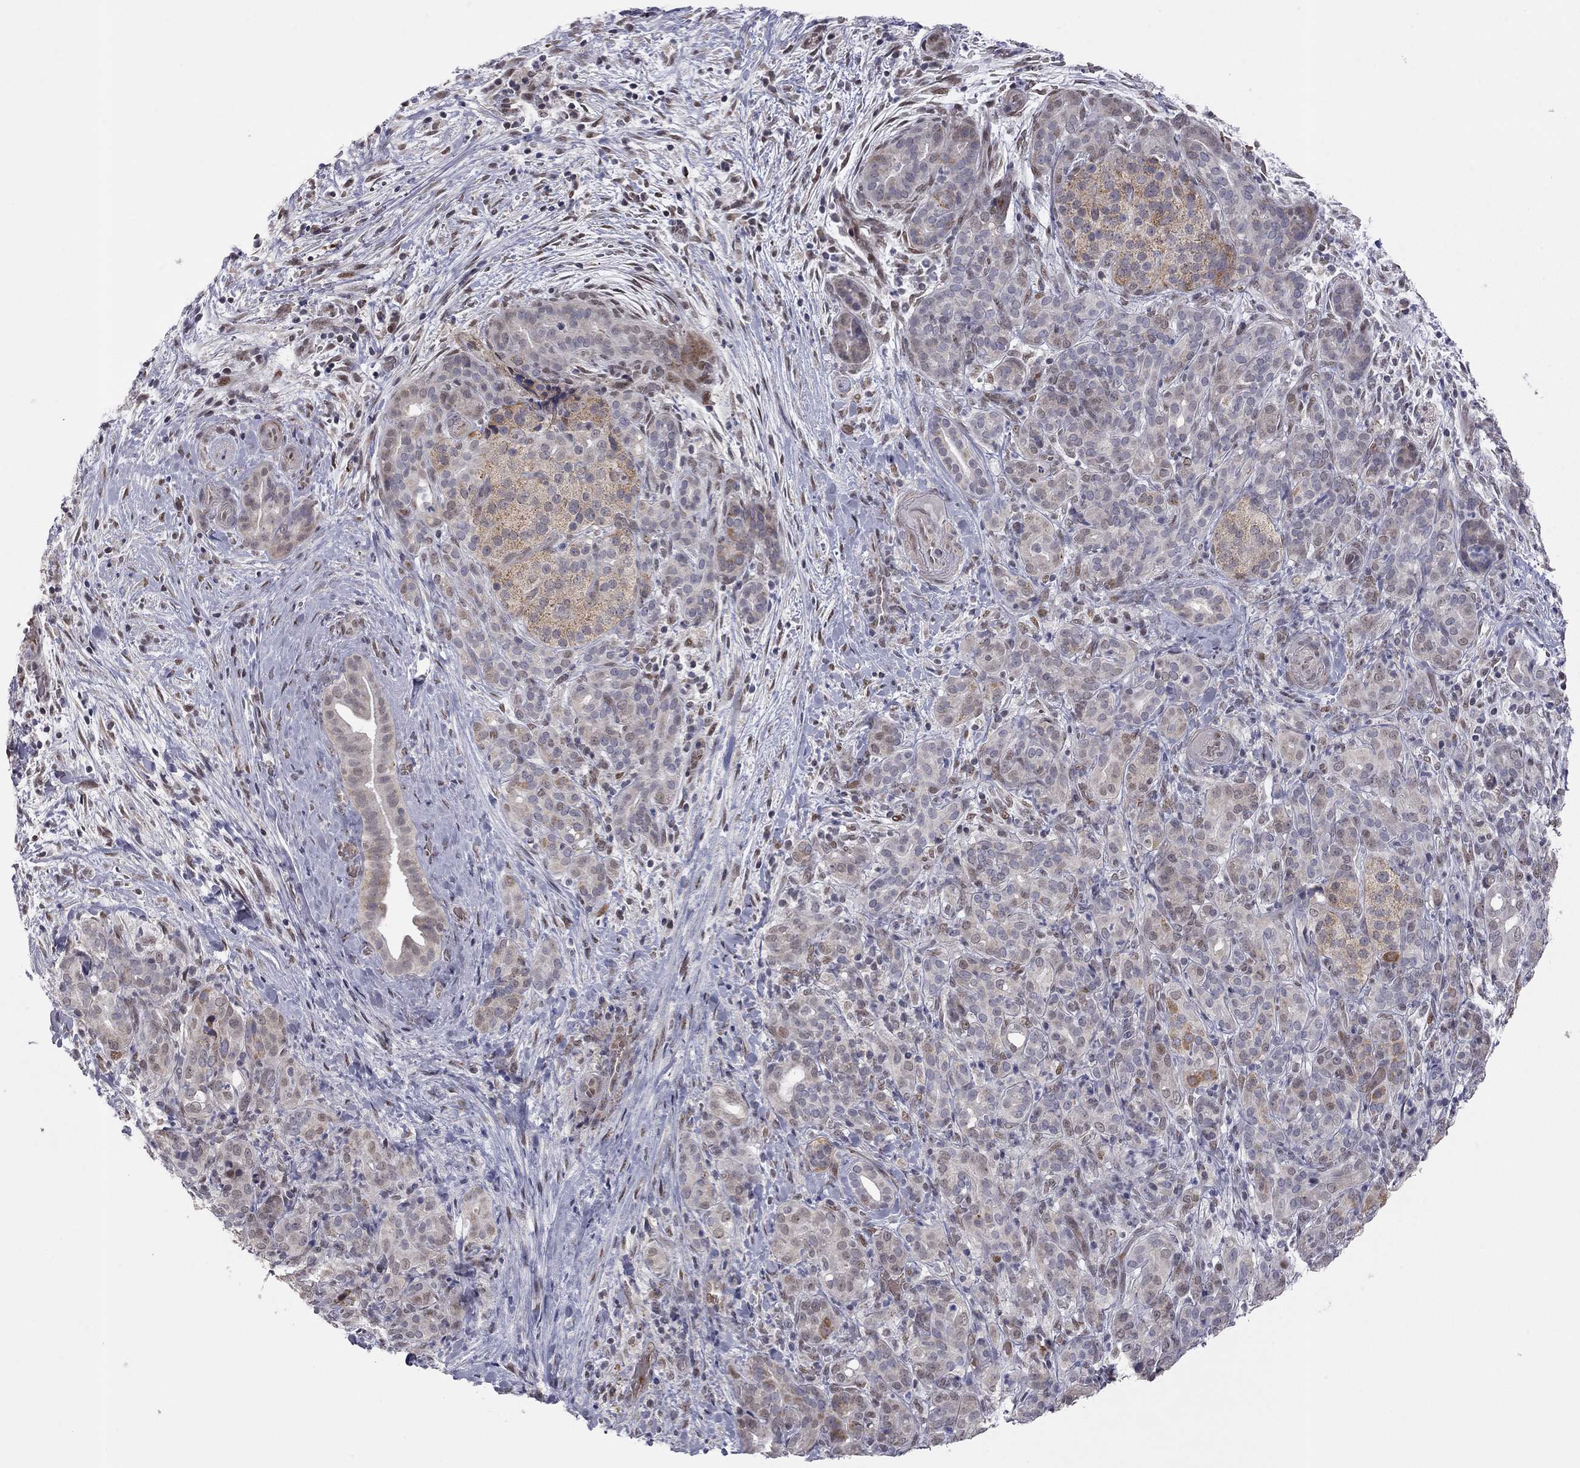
{"staining": {"intensity": "weak", "quantity": "<25%", "location": "nuclear"}, "tissue": "pancreatic cancer", "cell_type": "Tumor cells", "image_type": "cancer", "snomed": [{"axis": "morphology", "description": "Adenocarcinoma, NOS"}, {"axis": "topography", "description": "Pancreas"}], "caption": "The micrograph shows no staining of tumor cells in pancreatic adenocarcinoma.", "gene": "MC3R", "patient": {"sex": "male", "age": 44}}